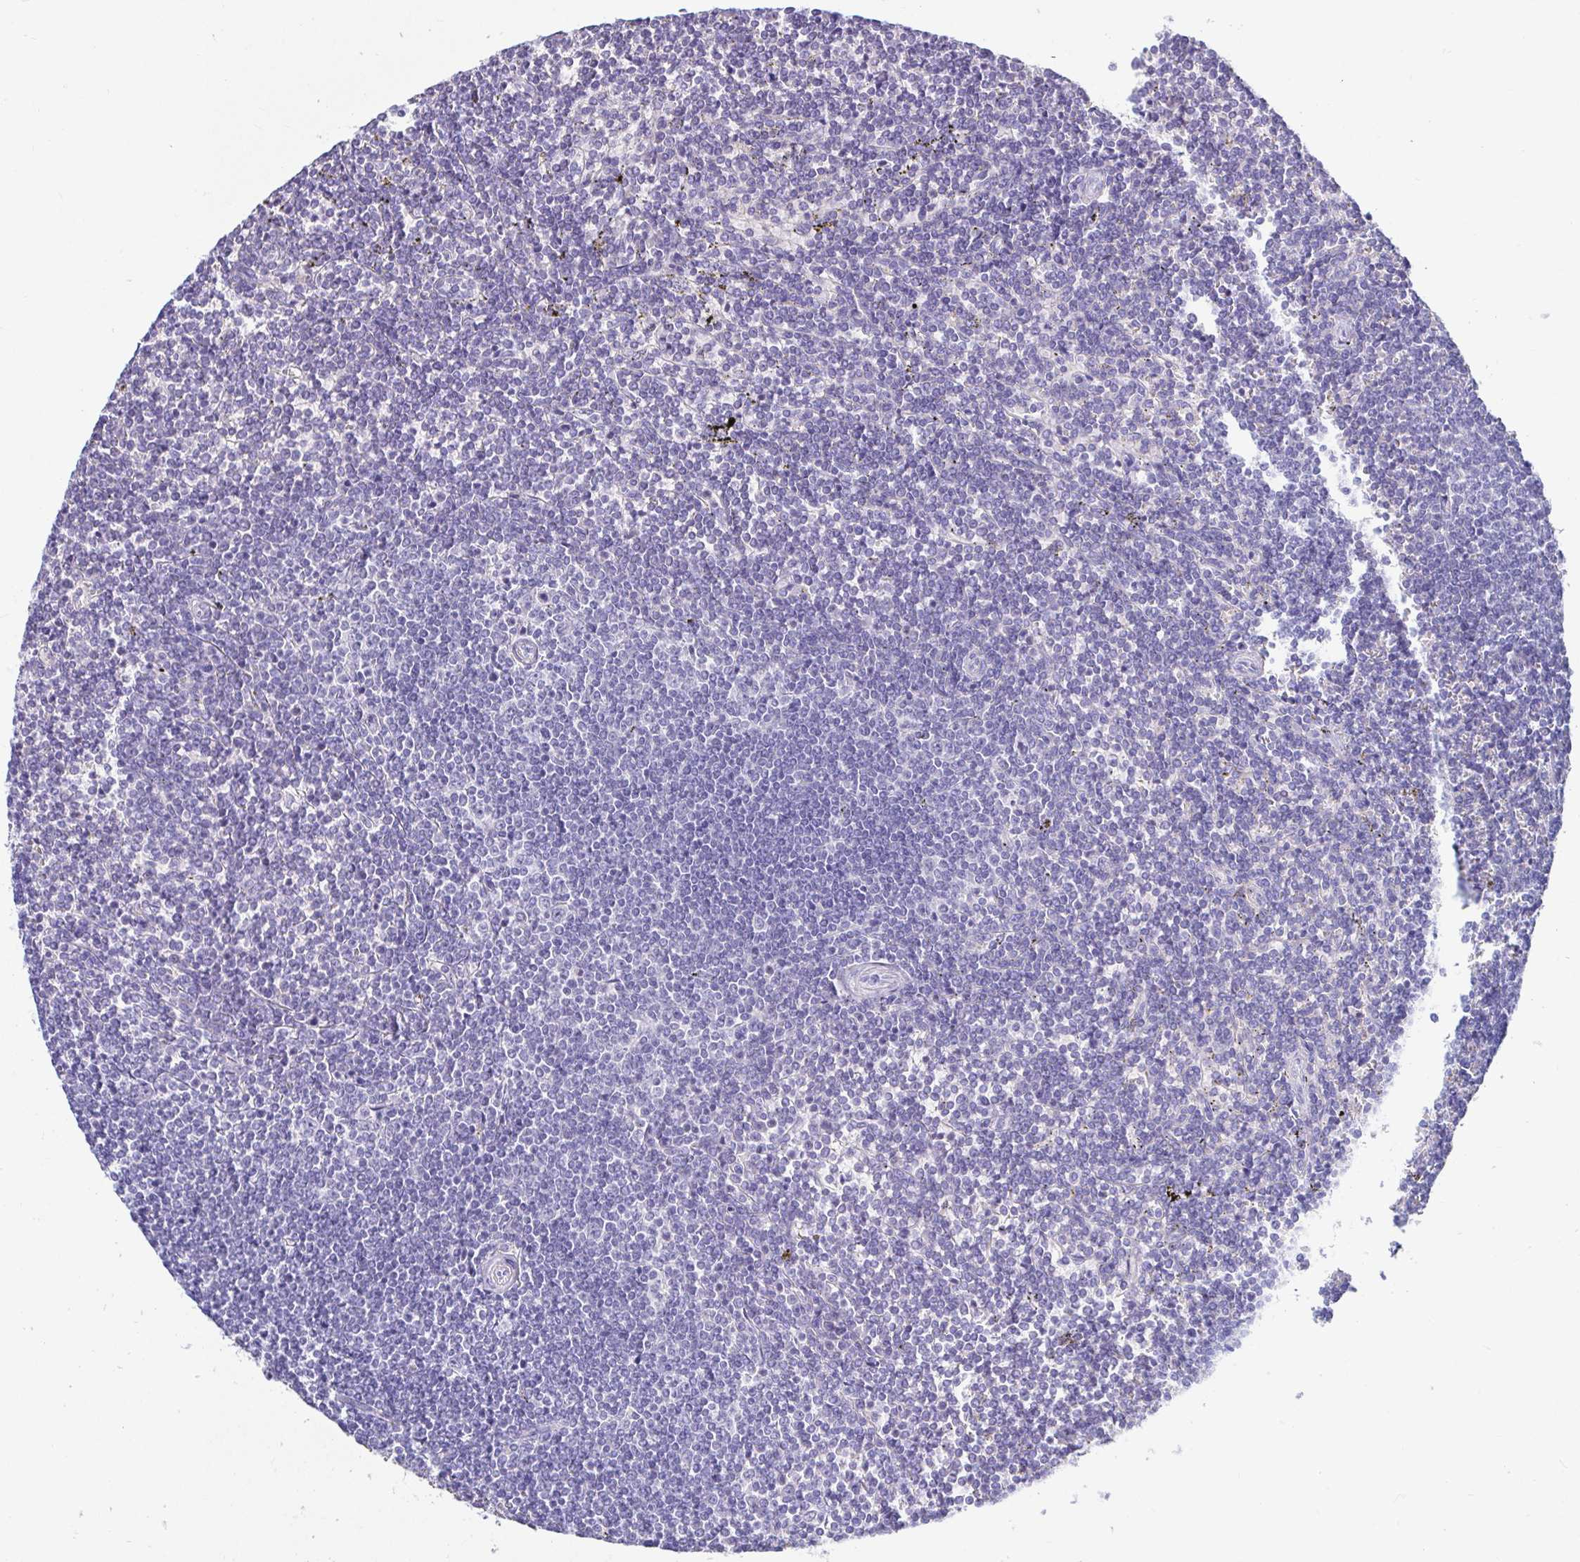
{"staining": {"intensity": "negative", "quantity": "none", "location": "none"}, "tissue": "lymphoma", "cell_type": "Tumor cells", "image_type": "cancer", "snomed": [{"axis": "morphology", "description": "Malignant lymphoma, non-Hodgkin's type, Low grade"}, {"axis": "topography", "description": "Spleen"}], "caption": "IHC image of neoplastic tissue: human low-grade malignant lymphoma, non-Hodgkin's type stained with DAB reveals no significant protein staining in tumor cells. (DAB immunohistochemistry (IHC) visualized using brightfield microscopy, high magnification).", "gene": "ZPBP2", "patient": {"sex": "male", "age": 78}}